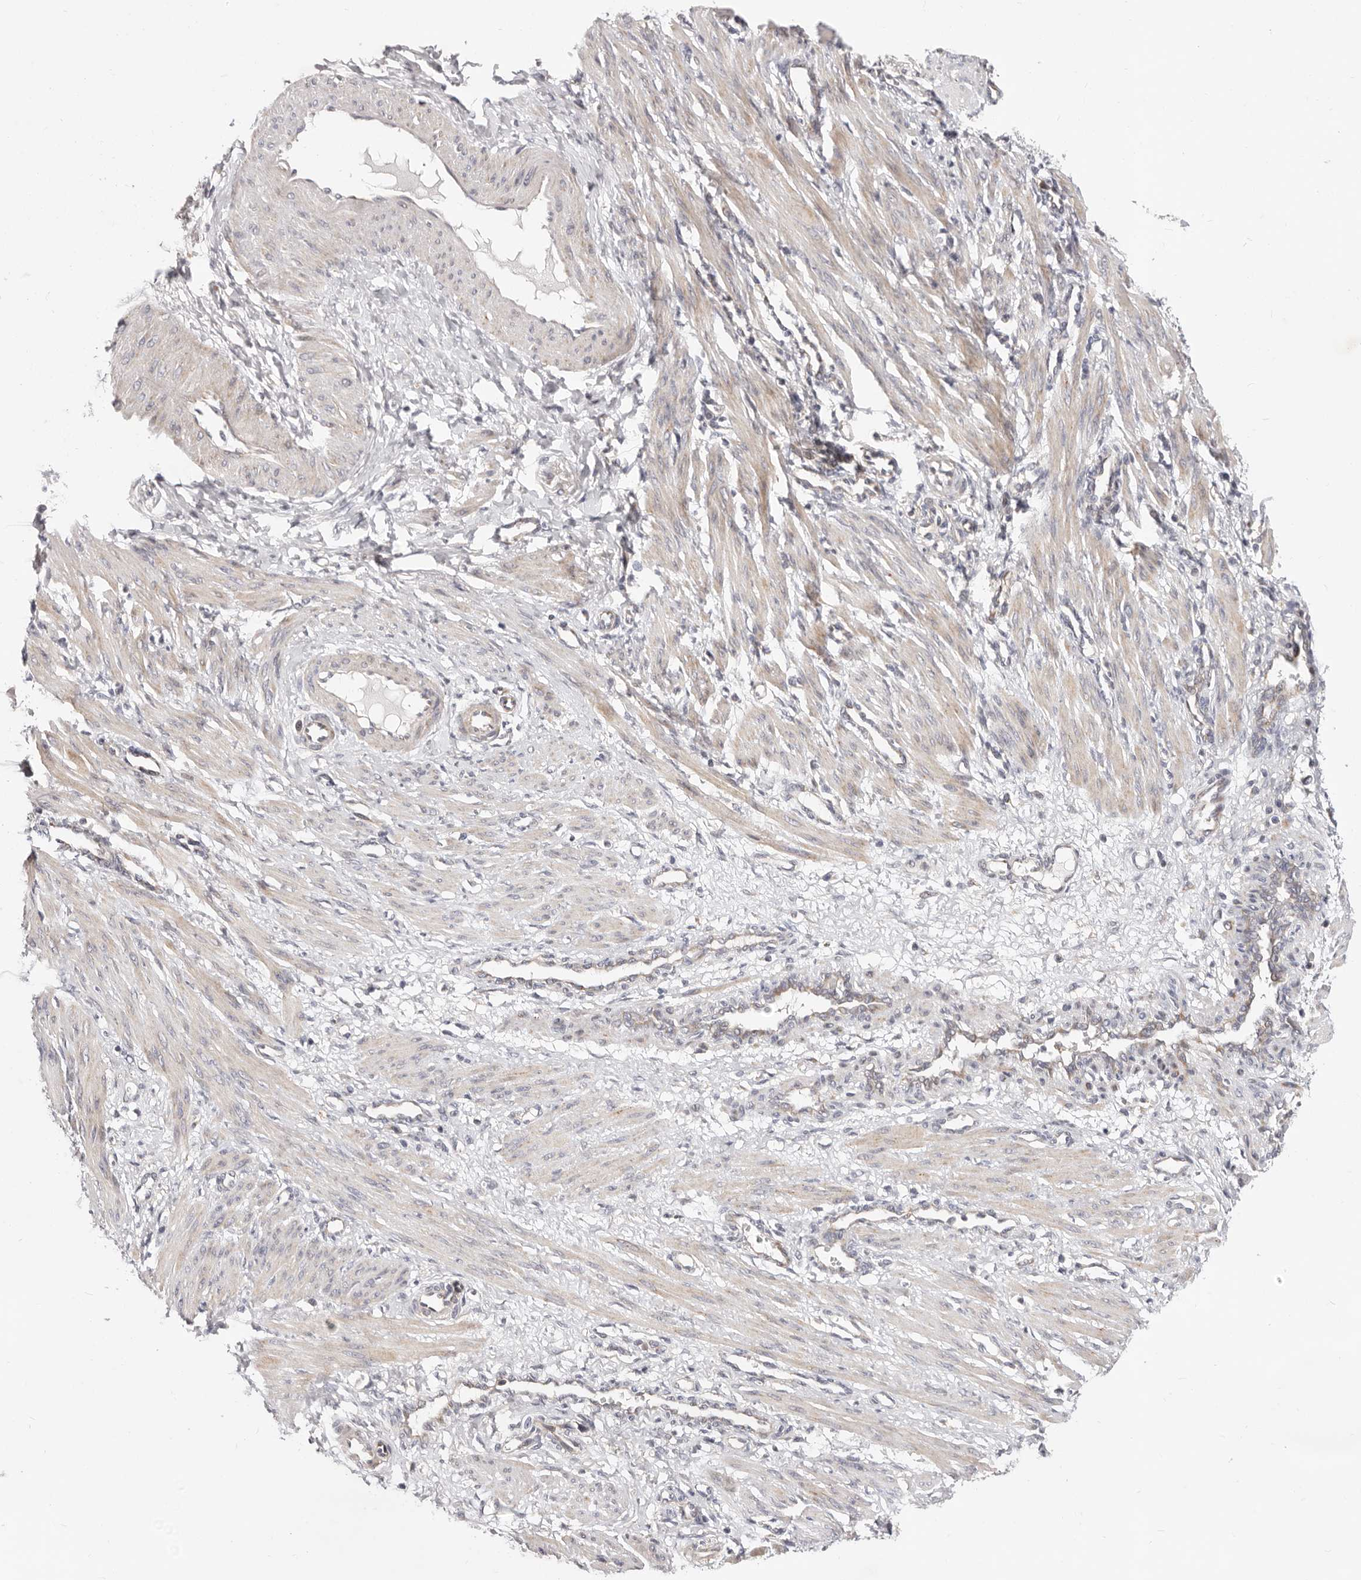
{"staining": {"intensity": "weak", "quantity": "25%-75%", "location": "cytoplasmic/membranous"}, "tissue": "smooth muscle", "cell_type": "Smooth muscle cells", "image_type": "normal", "snomed": [{"axis": "morphology", "description": "Normal tissue, NOS"}, {"axis": "topography", "description": "Endometrium"}], "caption": "Immunohistochemical staining of benign human smooth muscle shows low levels of weak cytoplasmic/membranous staining in about 25%-75% of smooth muscle cells.", "gene": "TOR3A", "patient": {"sex": "female", "age": 33}}